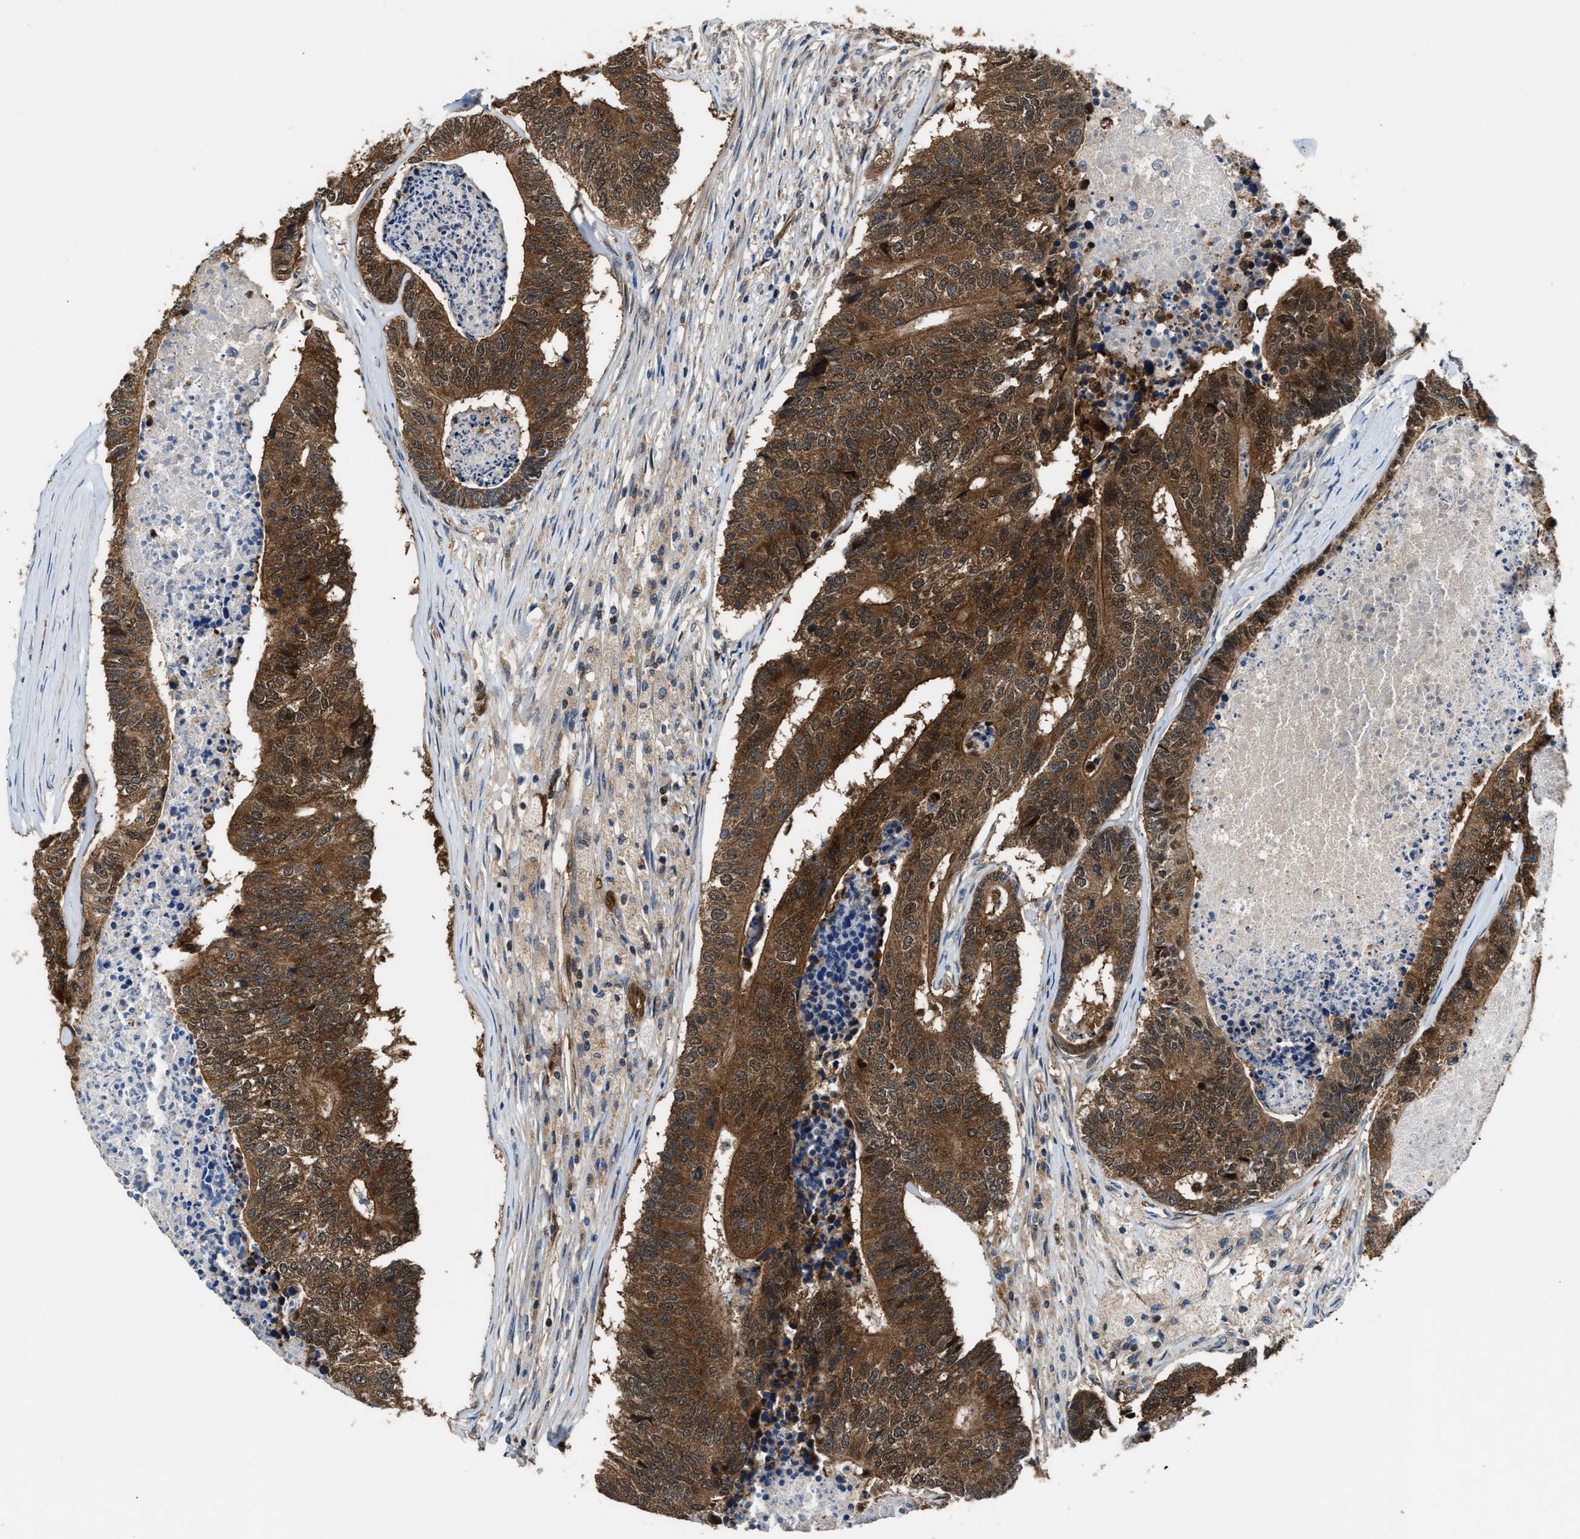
{"staining": {"intensity": "moderate", "quantity": ">75%", "location": "cytoplasmic/membranous"}, "tissue": "colorectal cancer", "cell_type": "Tumor cells", "image_type": "cancer", "snomed": [{"axis": "morphology", "description": "Adenocarcinoma, NOS"}, {"axis": "topography", "description": "Colon"}], "caption": "Moderate cytoplasmic/membranous expression for a protein is appreciated in approximately >75% of tumor cells of colorectal cancer (adenocarcinoma) using immunohistochemistry (IHC).", "gene": "PPA1", "patient": {"sex": "female", "age": 67}}